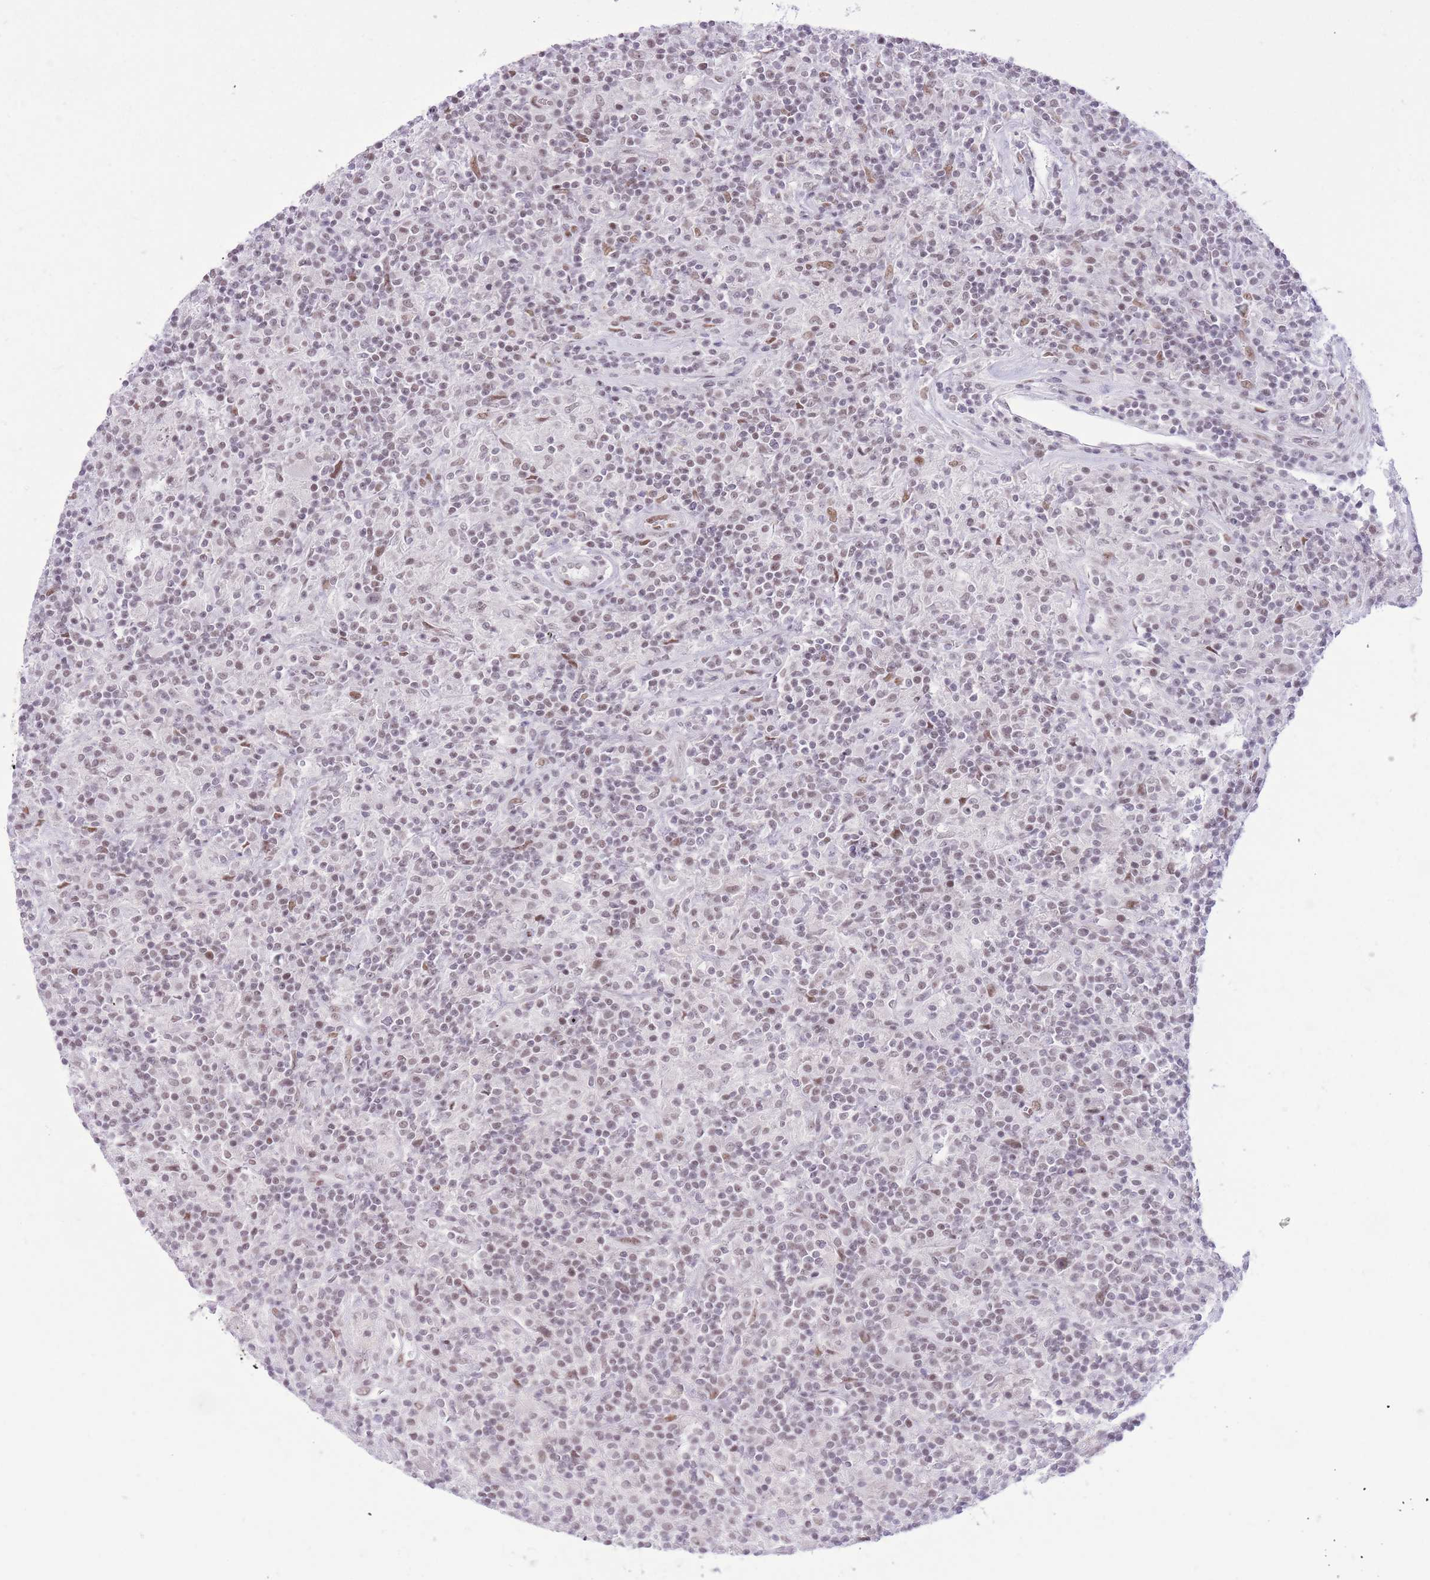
{"staining": {"intensity": "weak", "quantity": "<25%", "location": "nuclear"}, "tissue": "lymphoma", "cell_type": "Tumor cells", "image_type": "cancer", "snomed": [{"axis": "morphology", "description": "Hodgkin's disease, NOS"}, {"axis": "topography", "description": "Lymph node"}], "caption": "Immunohistochemistry (IHC) of lymphoma shows no staining in tumor cells. The staining is performed using DAB (3,3'-diaminobenzidine) brown chromogen with nuclei counter-stained in using hematoxylin.", "gene": "ZBED5", "patient": {"sex": "male", "age": 70}}